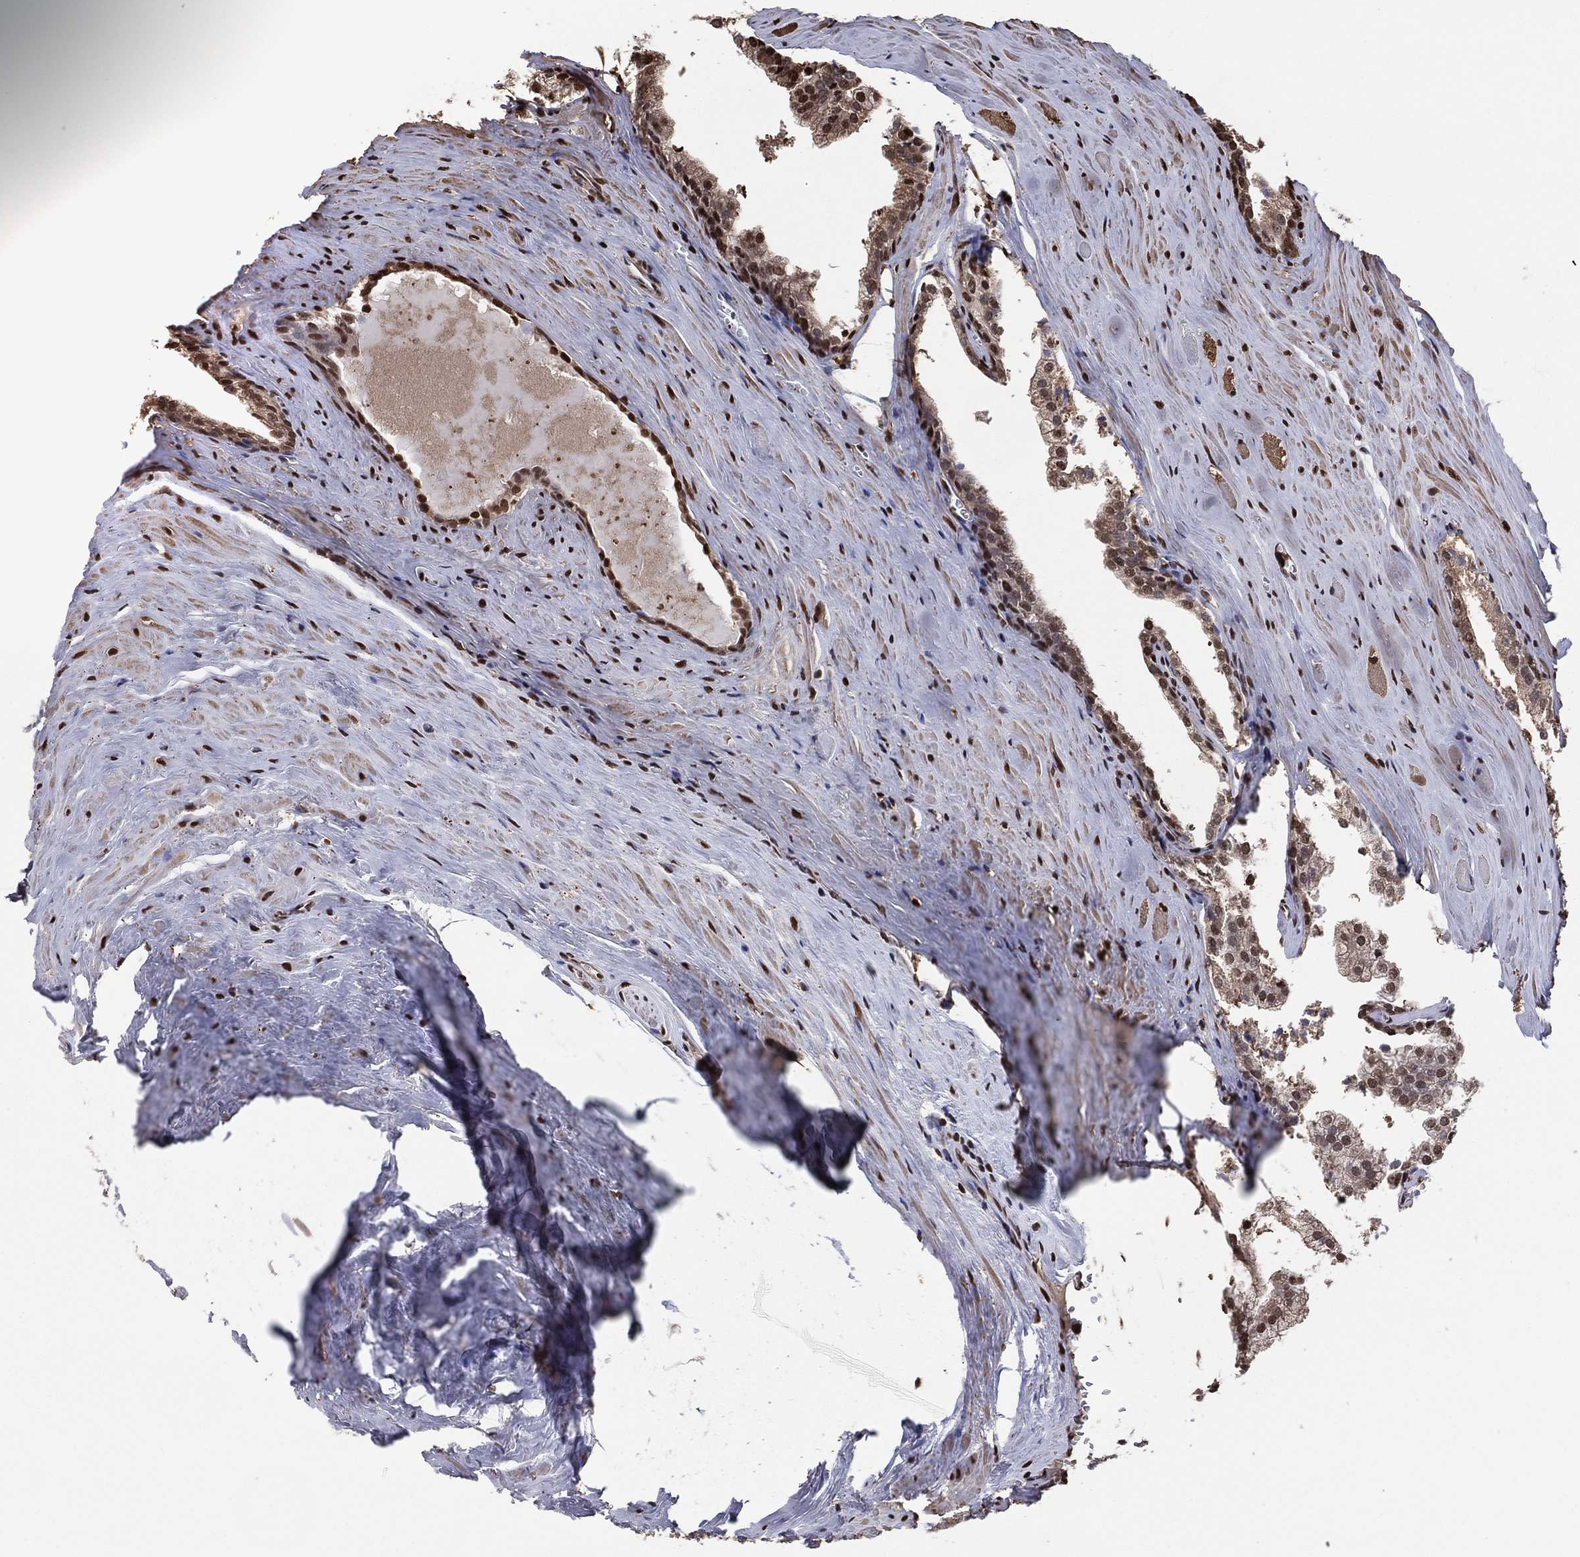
{"staining": {"intensity": "moderate", "quantity": "<25%", "location": "cytoplasmic/membranous,nuclear"}, "tissue": "prostate cancer", "cell_type": "Tumor cells", "image_type": "cancer", "snomed": [{"axis": "morphology", "description": "Adenocarcinoma, NOS"}, {"axis": "topography", "description": "Prostate"}], "caption": "IHC image of prostate cancer stained for a protein (brown), which displays low levels of moderate cytoplasmic/membranous and nuclear staining in about <25% of tumor cells.", "gene": "GAPDH", "patient": {"sex": "male", "age": 72}}